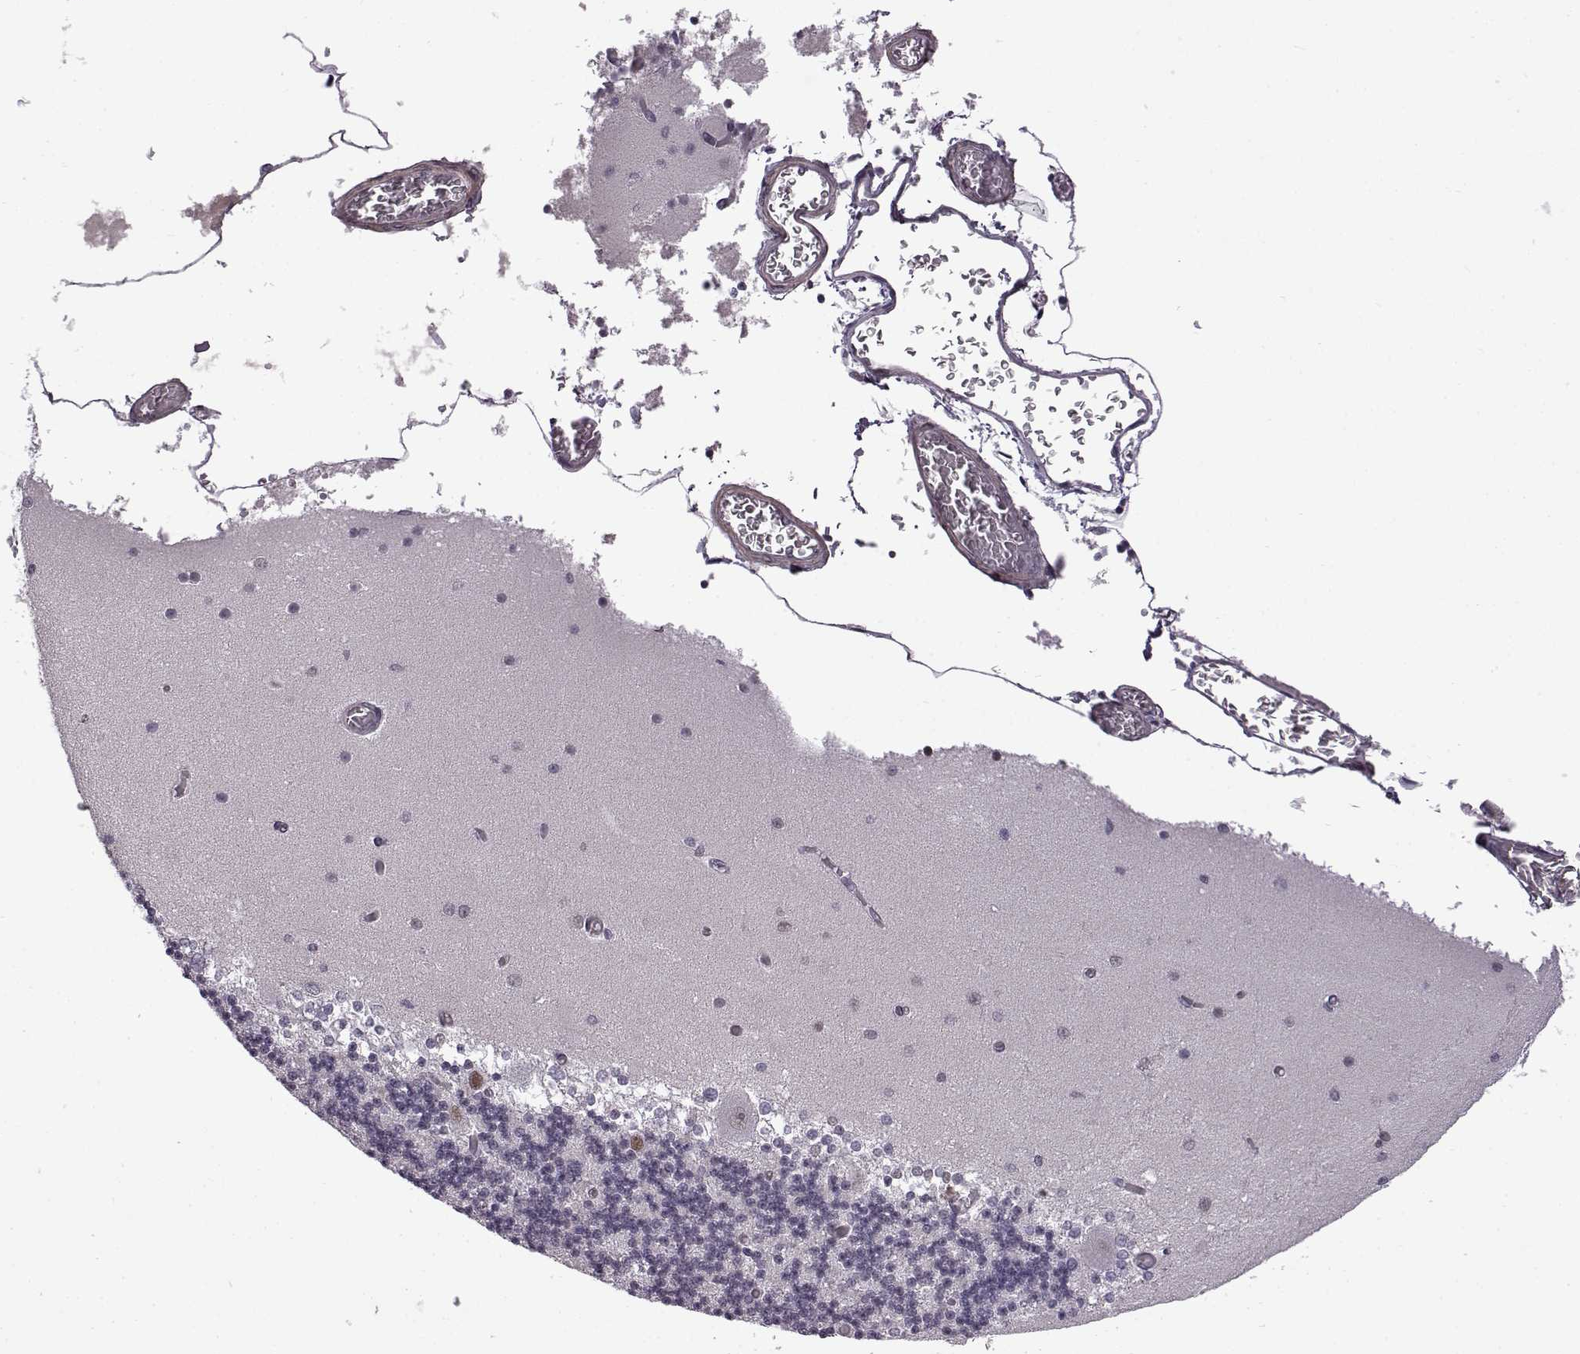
{"staining": {"intensity": "negative", "quantity": "none", "location": "none"}, "tissue": "cerebellum", "cell_type": "Cells in granular layer", "image_type": "normal", "snomed": [{"axis": "morphology", "description": "Normal tissue, NOS"}, {"axis": "topography", "description": "Cerebellum"}], "caption": "DAB (3,3'-diaminobenzidine) immunohistochemical staining of benign cerebellum exhibits no significant expression in cells in granular layer.", "gene": "SYNPO2", "patient": {"sex": "female", "age": 28}}